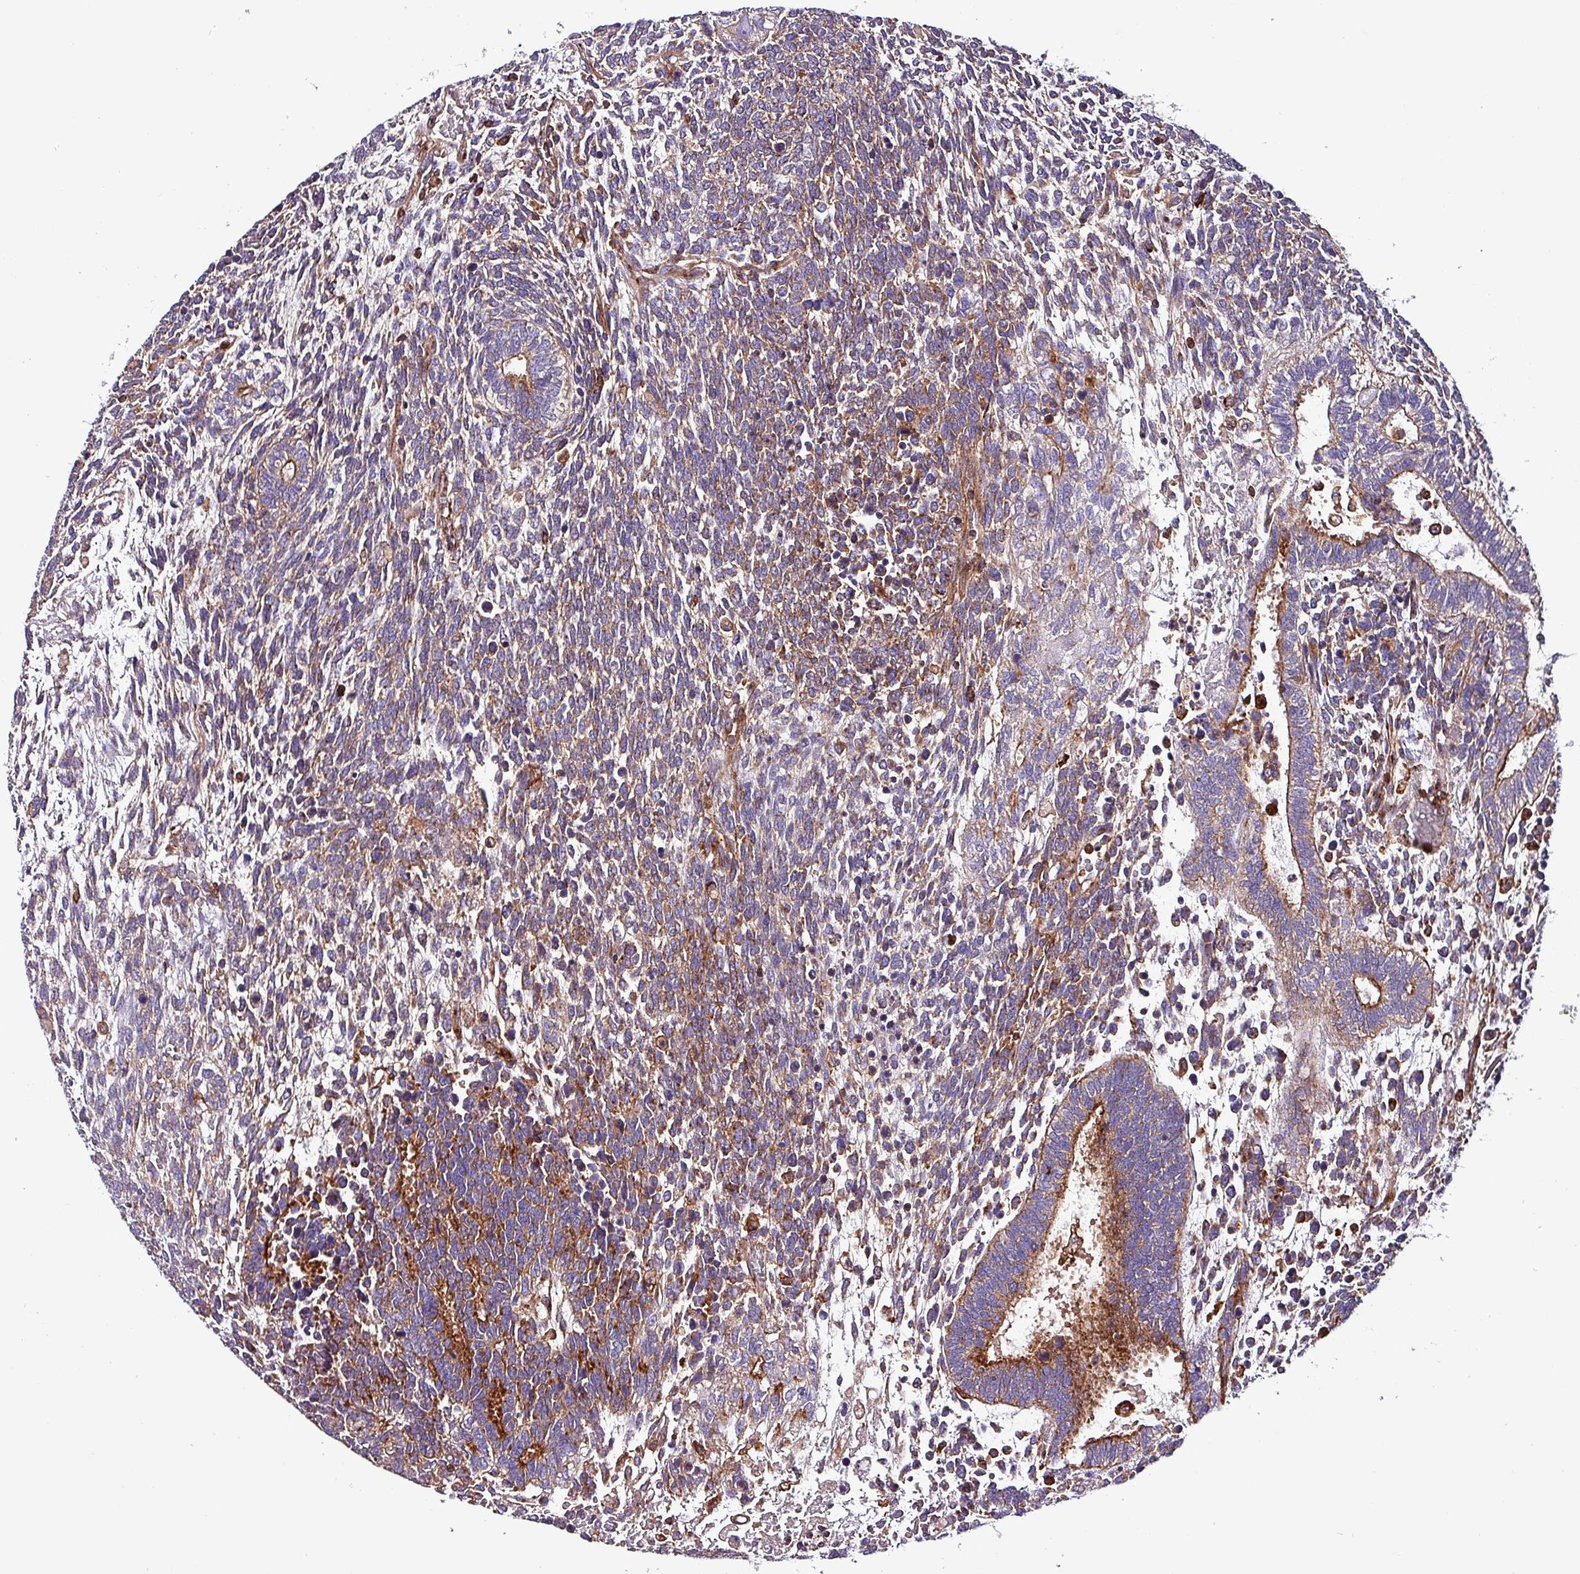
{"staining": {"intensity": "moderate", "quantity": ">75%", "location": "cytoplasmic/membranous"}, "tissue": "testis cancer", "cell_type": "Tumor cells", "image_type": "cancer", "snomed": [{"axis": "morphology", "description": "Carcinoma, Embryonal, NOS"}, {"axis": "topography", "description": "Testis"}], "caption": "Embryonal carcinoma (testis) stained with DAB (3,3'-diaminobenzidine) IHC demonstrates medium levels of moderate cytoplasmic/membranous expression in about >75% of tumor cells.", "gene": "VAMP4", "patient": {"sex": "male", "age": 23}}